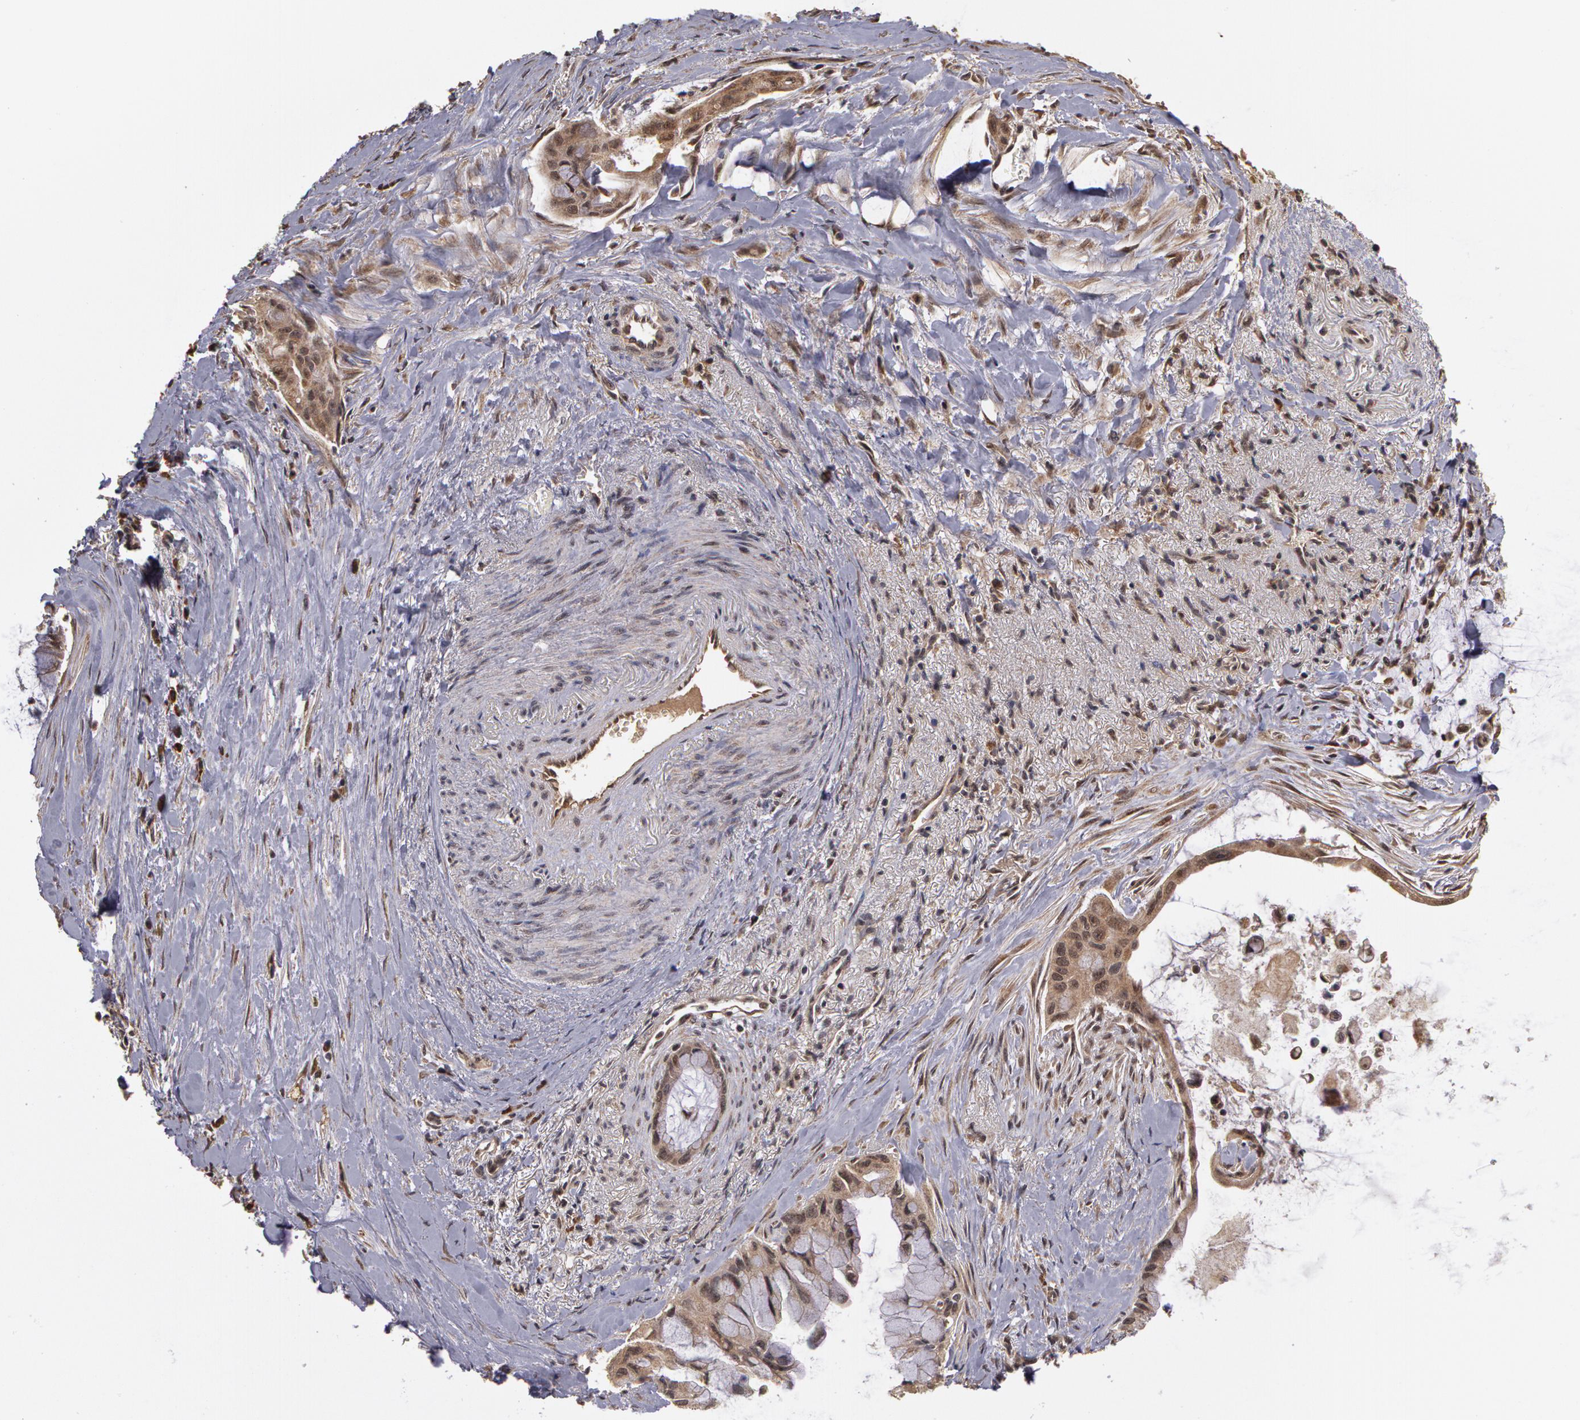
{"staining": {"intensity": "moderate", "quantity": ">75%", "location": "cytoplasmic/membranous"}, "tissue": "pancreatic cancer", "cell_type": "Tumor cells", "image_type": "cancer", "snomed": [{"axis": "morphology", "description": "Adenocarcinoma, NOS"}, {"axis": "topography", "description": "Pancreas"}], "caption": "There is medium levels of moderate cytoplasmic/membranous staining in tumor cells of pancreatic adenocarcinoma, as demonstrated by immunohistochemical staining (brown color).", "gene": "GLIS1", "patient": {"sex": "male", "age": 59}}